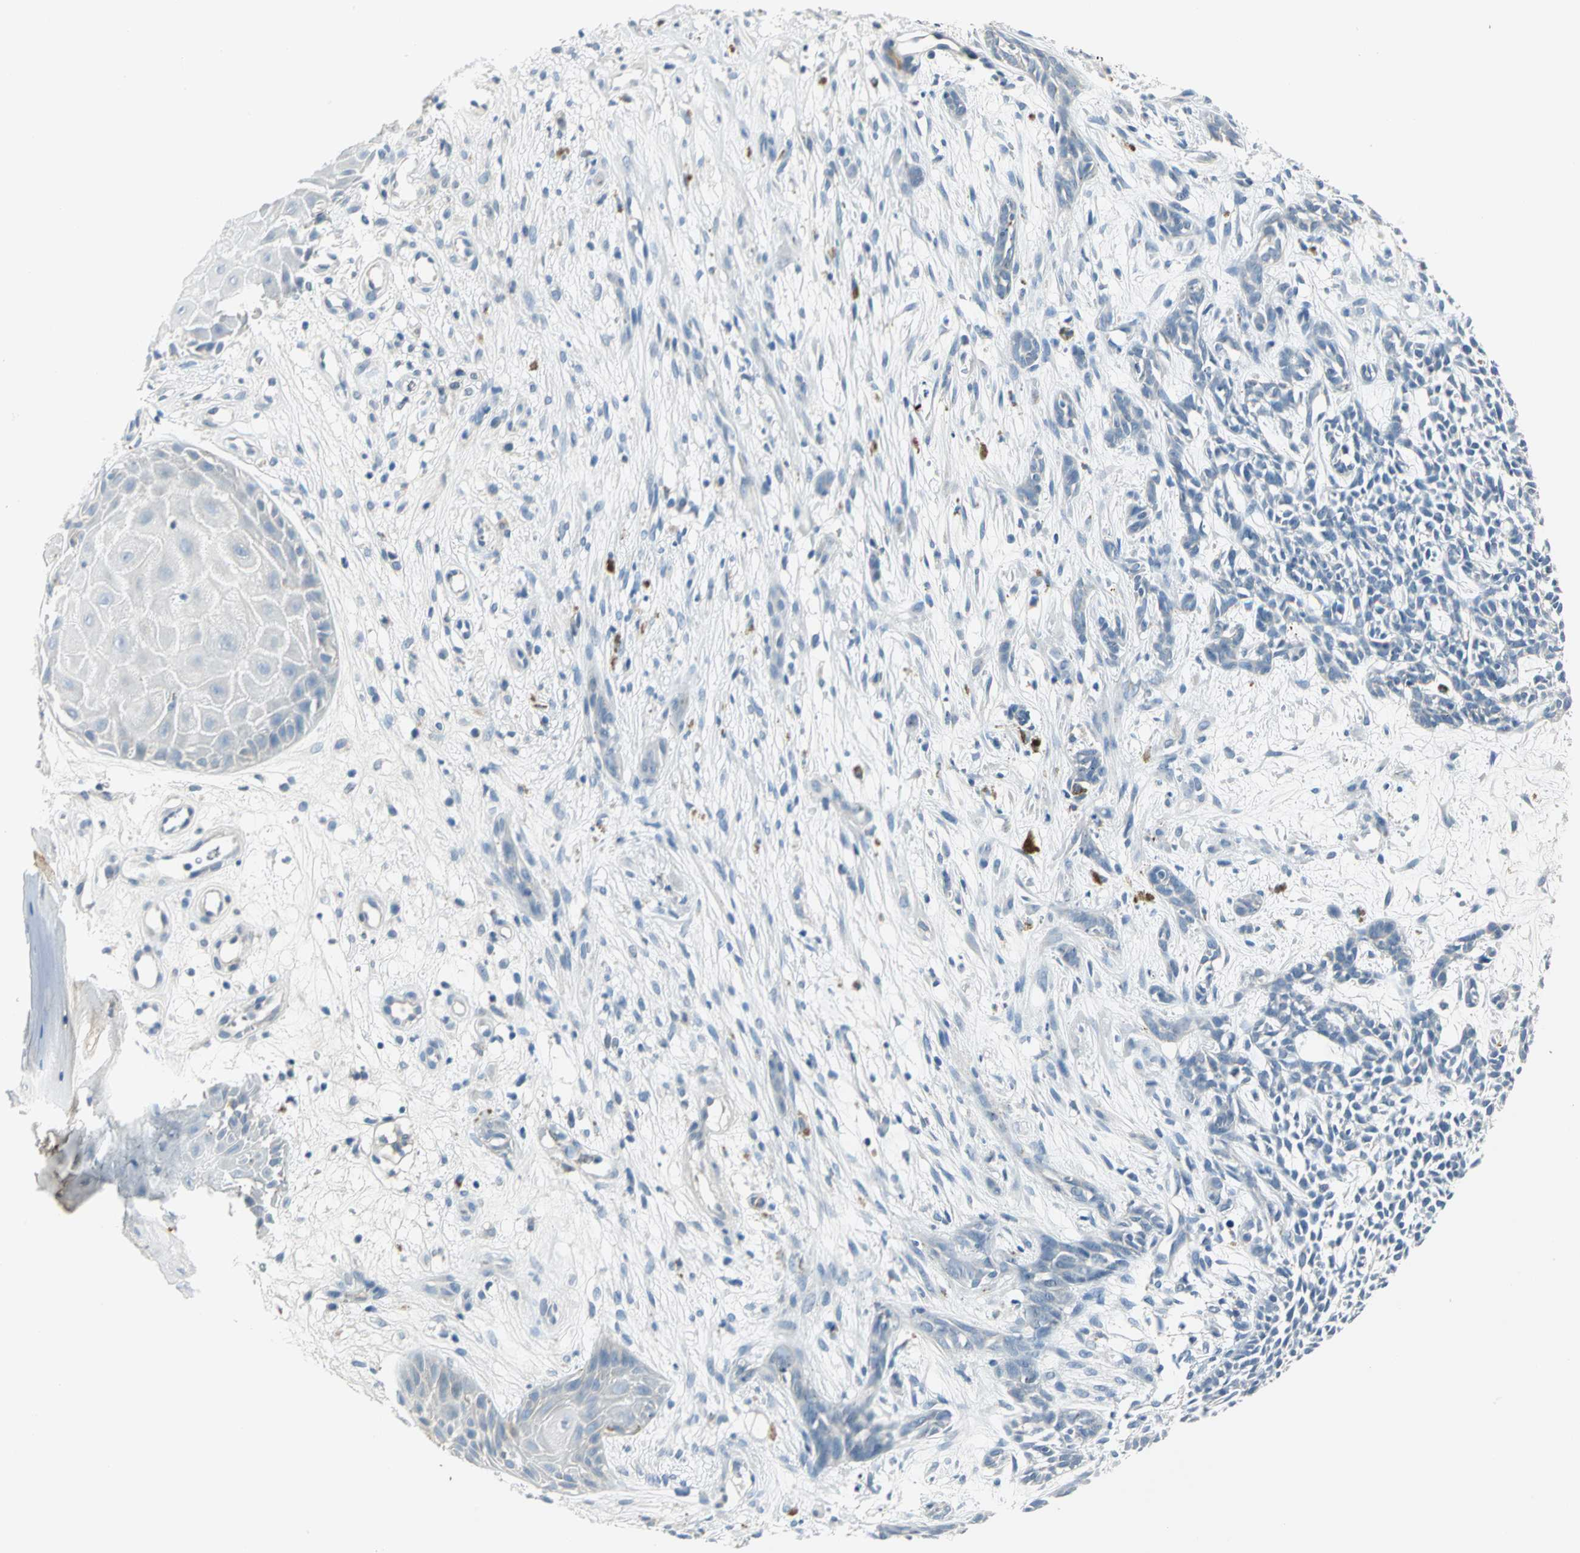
{"staining": {"intensity": "negative", "quantity": "none", "location": "none"}, "tissue": "skin cancer", "cell_type": "Tumor cells", "image_type": "cancer", "snomed": [{"axis": "morphology", "description": "Basal cell carcinoma"}, {"axis": "topography", "description": "Skin"}], "caption": "Photomicrograph shows no significant protein expression in tumor cells of skin cancer (basal cell carcinoma).", "gene": "ZIC1", "patient": {"sex": "female", "age": 84}}